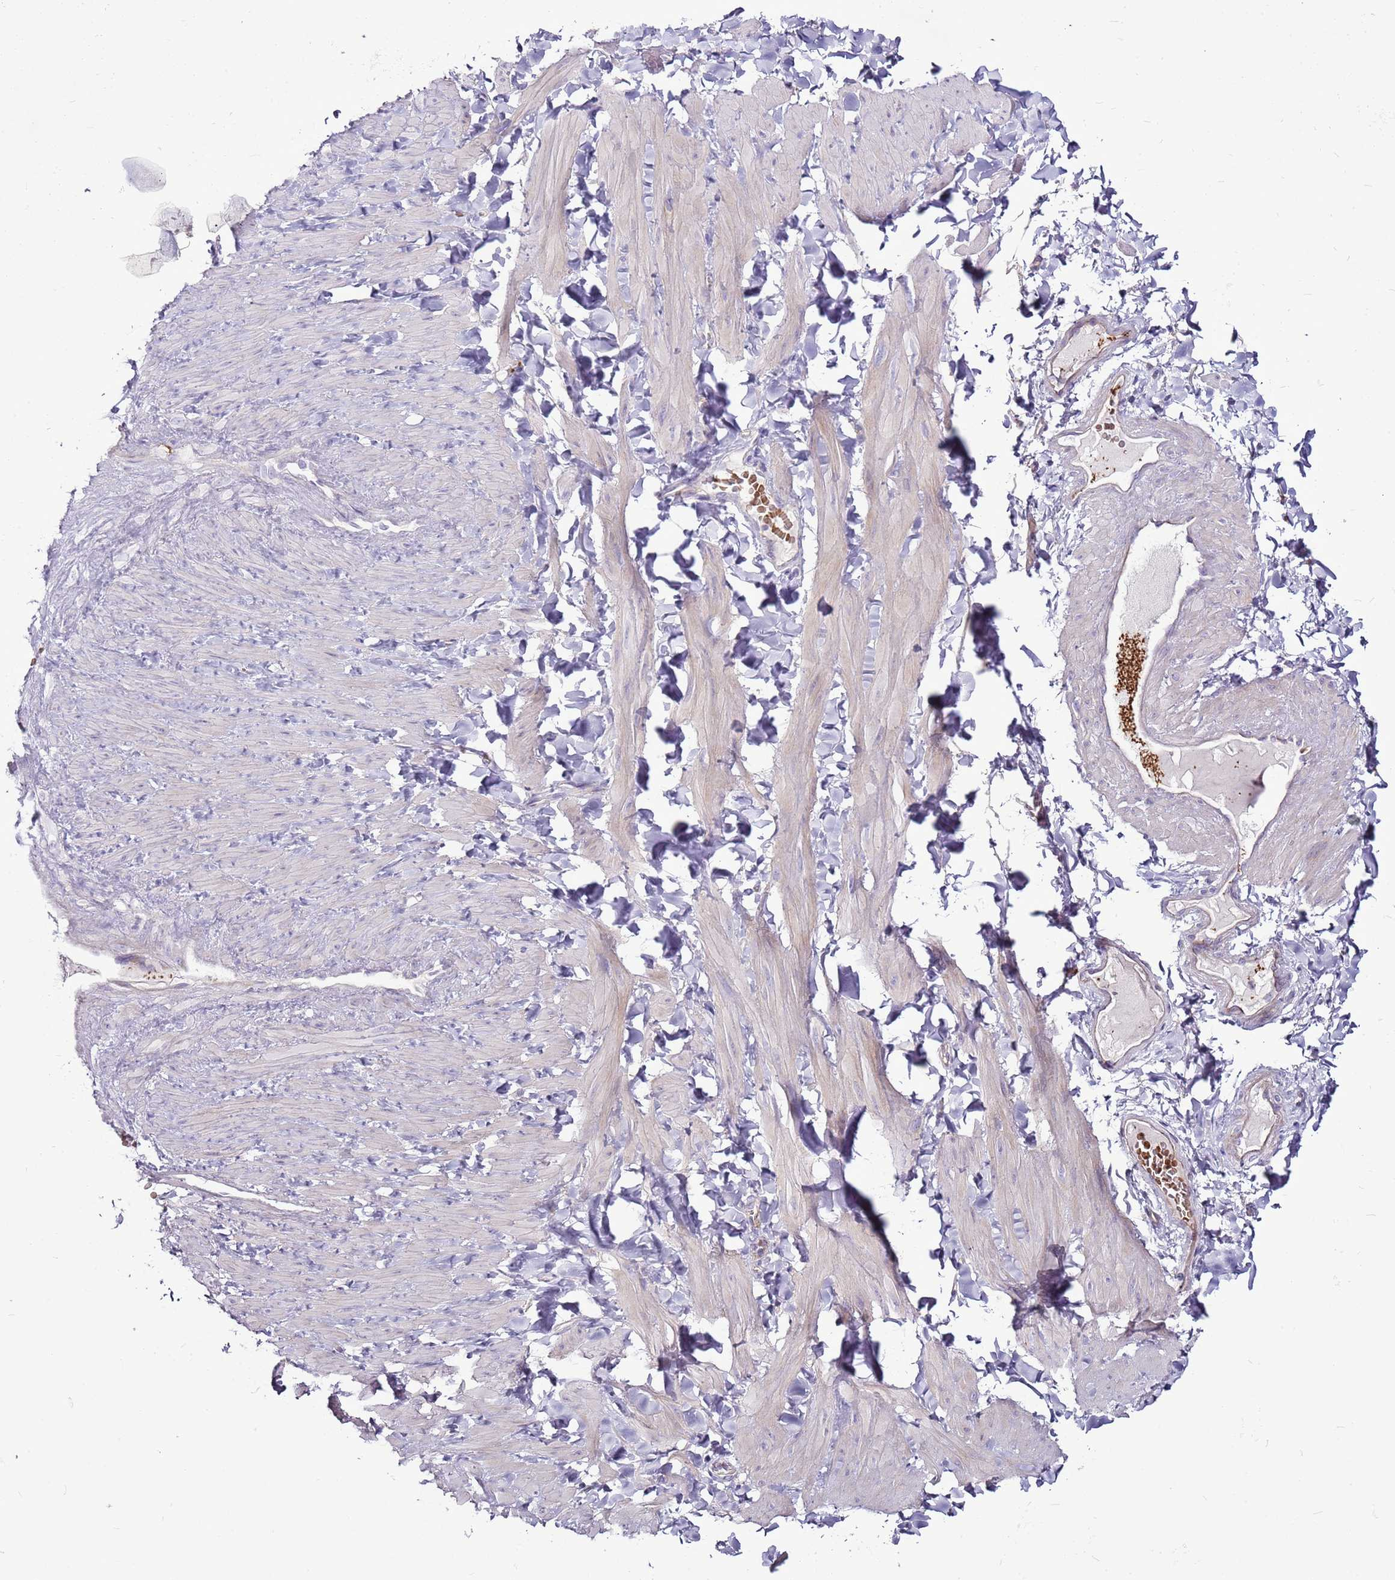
{"staining": {"intensity": "negative", "quantity": "none", "location": "none"}, "tissue": "adipose tissue", "cell_type": "Adipocytes", "image_type": "normal", "snomed": [{"axis": "morphology", "description": "Normal tissue, NOS"}, {"axis": "topography", "description": "Adipose tissue"}, {"axis": "topography", "description": "Vascular tissue"}, {"axis": "topography", "description": "Peripheral nerve tissue"}], "caption": "Immunohistochemical staining of unremarkable adipose tissue reveals no significant staining in adipocytes. (Stains: DAB (3,3'-diaminobenzidine) immunohistochemistry (IHC) with hematoxylin counter stain, Microscopy: brightfield microscopy at high magnification).", "gene": "CHAC2", "patient": {"sex": "male", "age": 25}}